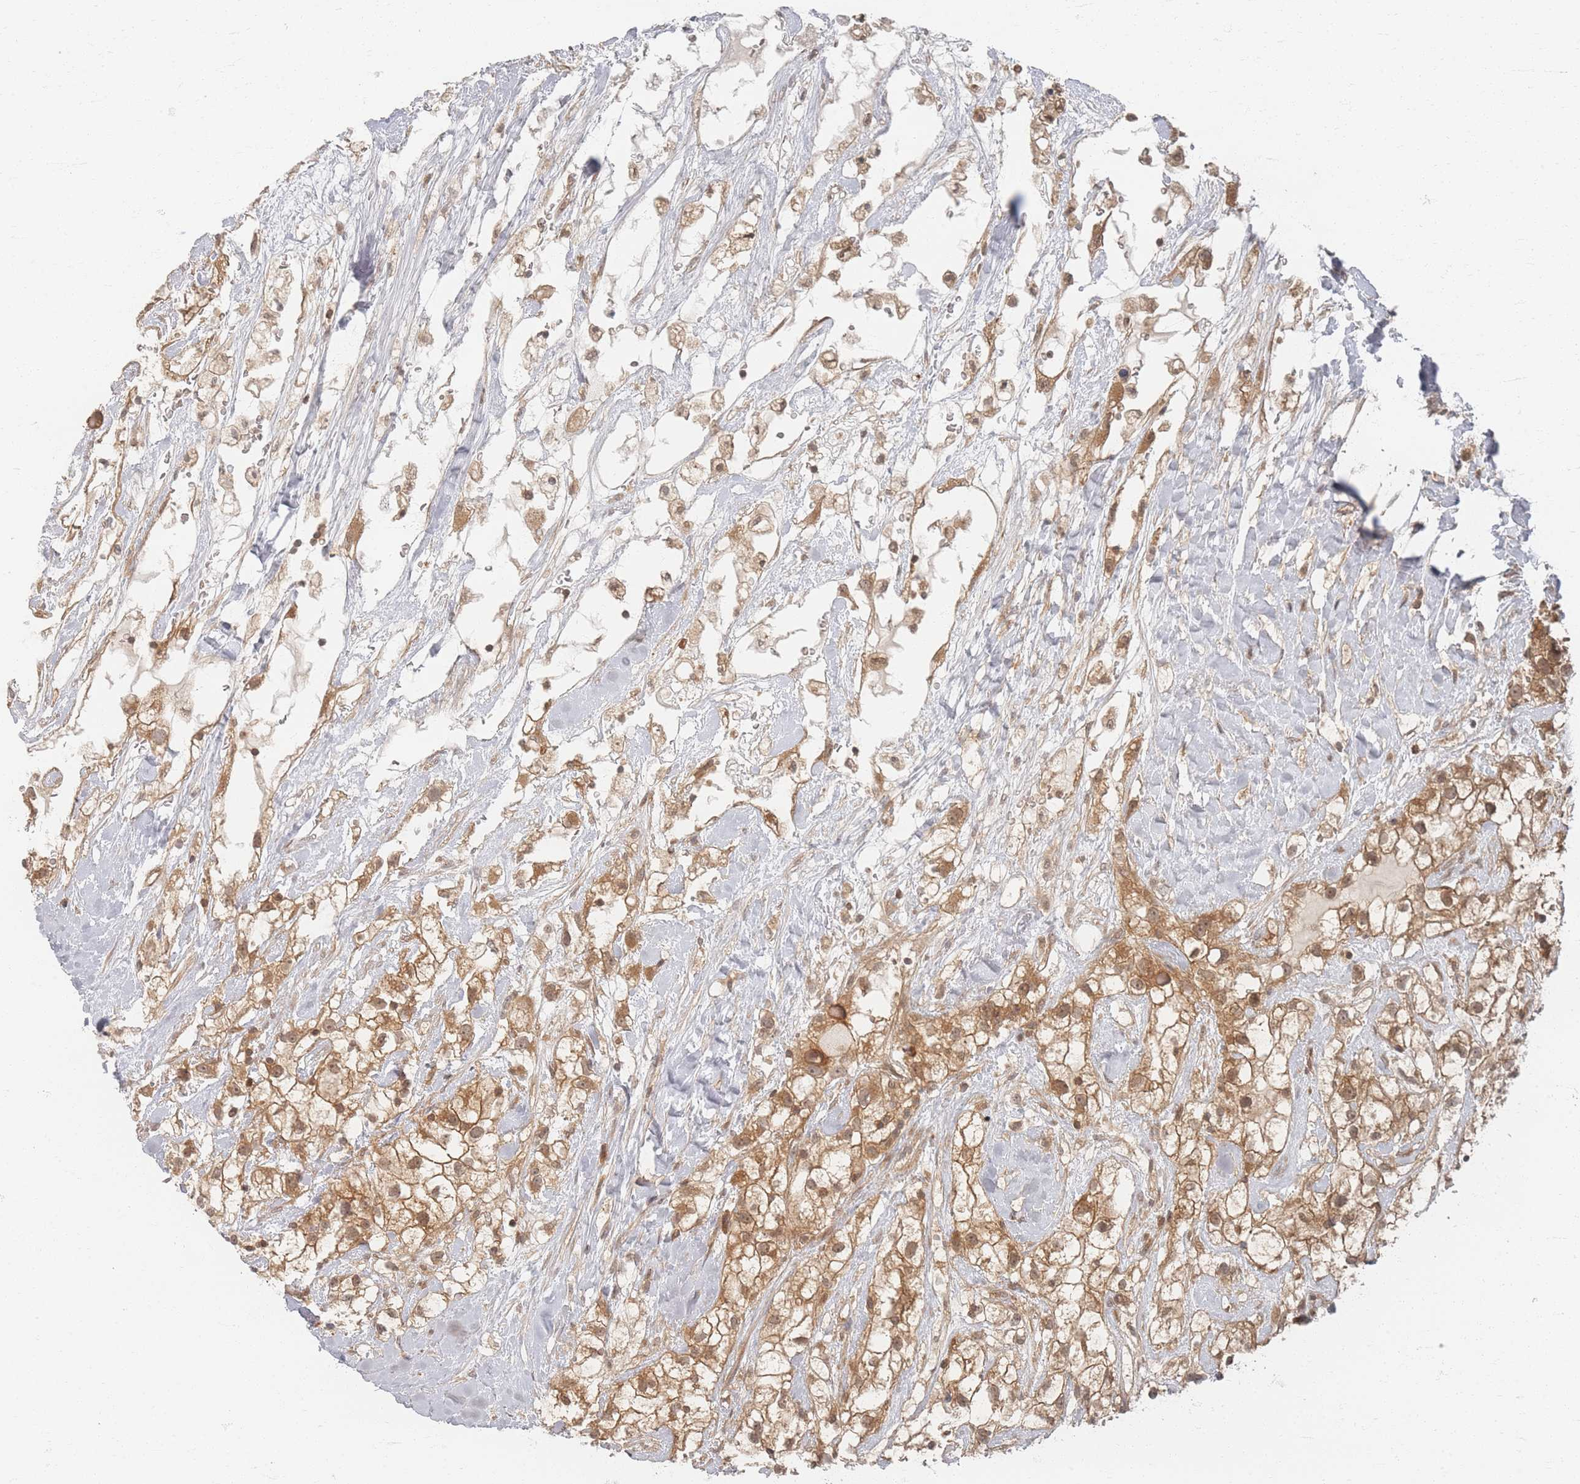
{"staining": {"intensity": "moderate", "quantity": ">75%", "location": "cytoplasmic/membranous"}, "tissue": "renal cancer", "cell_type": "Tumor cells", "image_type": "cancer", "snomed": [{"axis": "morphology", "description": "Adenocarcinoma, NOS"}, {"axis": "topography", "description": "Kidney"}], "caption": "IHC of human renal adenocarcinoma exhibits medium levels of moderate cytoplasmic/membranous expression in about >75% of tumor cells.", "gene": "PSMD9", "patient": {"sex": "male", "age": 59}}